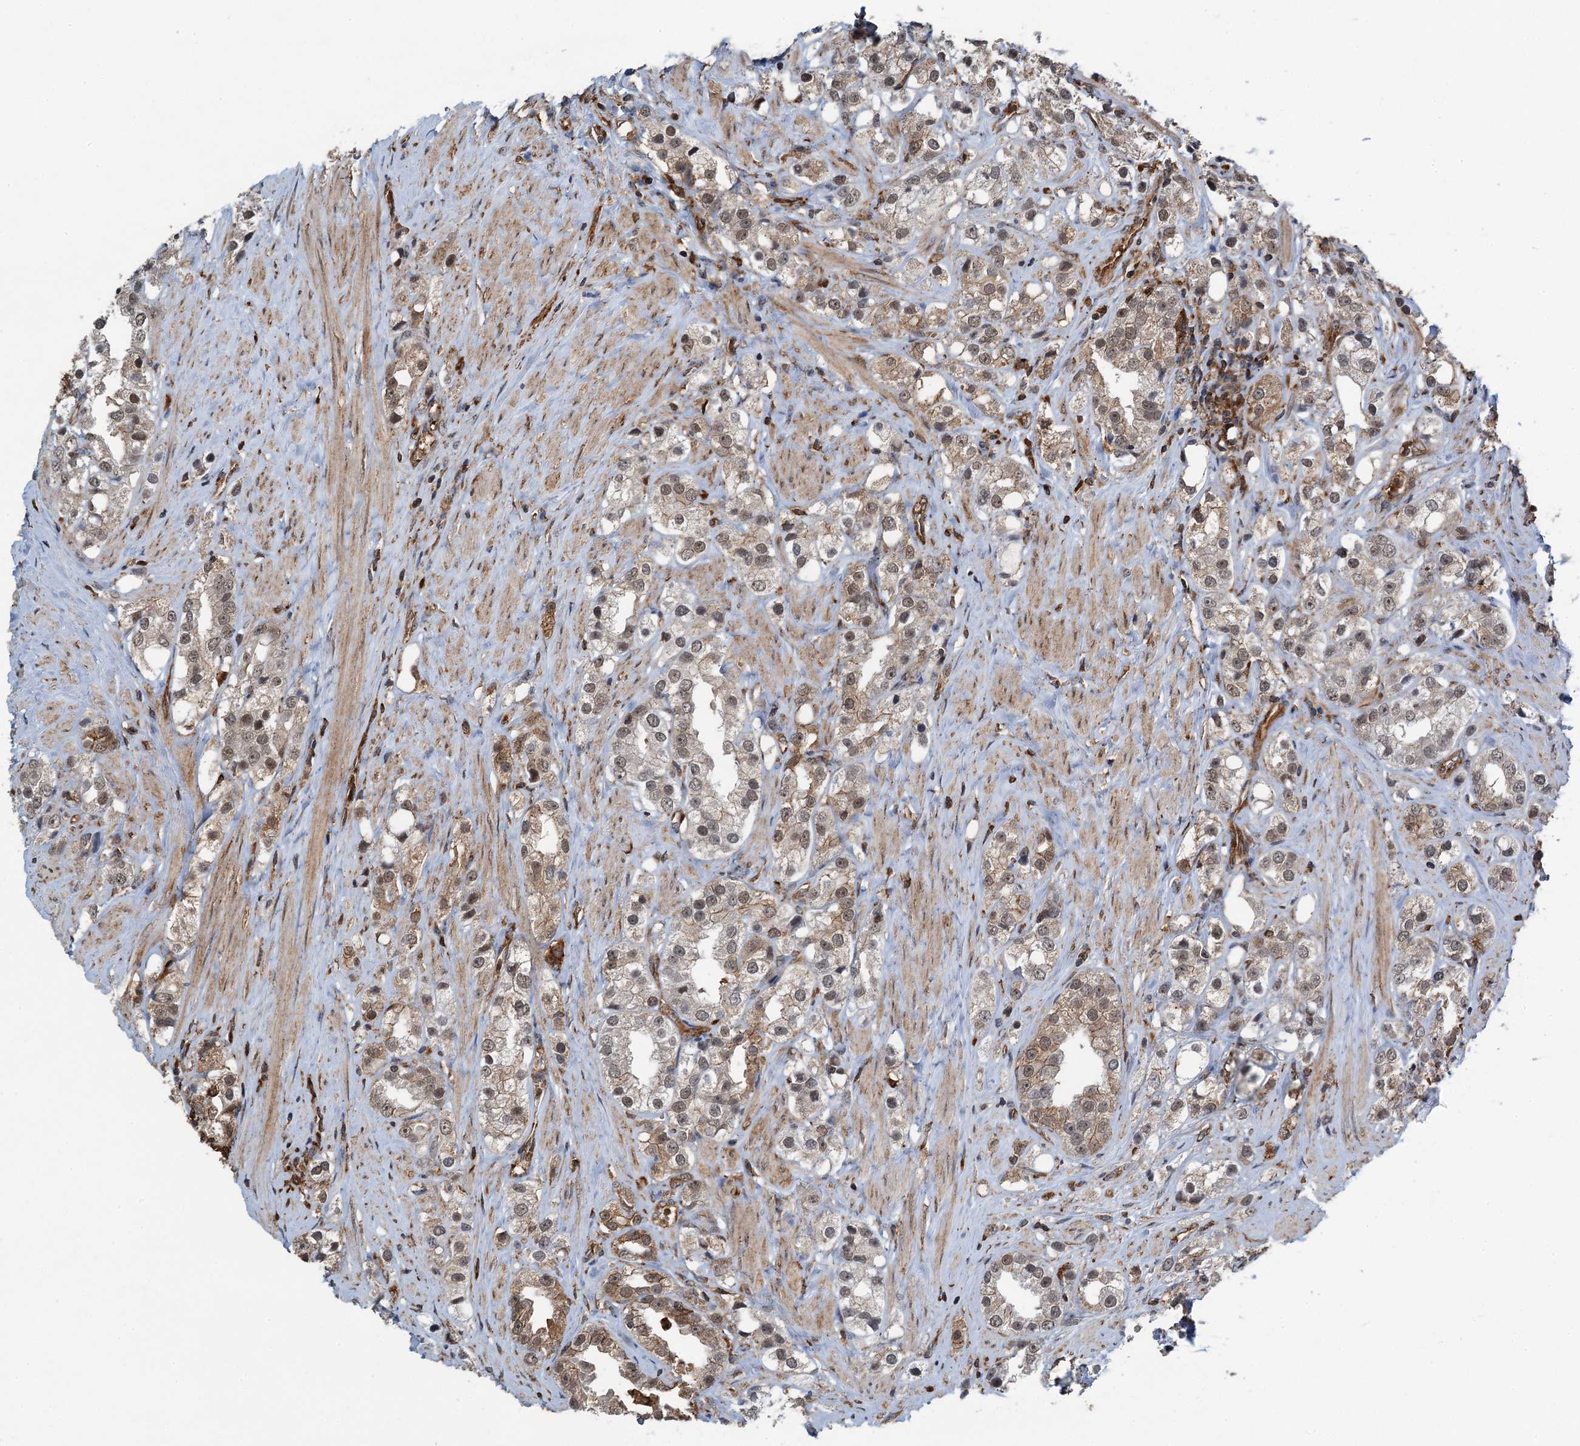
{"staining": {"intensity": "weak", "quantity": ">75%", "location": "cytoplasmic/membranous"}, "tissue": "prostate cancer", "cell_type": "Tumor cells", "image_type": "cancer", "snomed": [{"axis": "morphology", "description": "Adenocarcinoma, NOS"}, {"axis": "topography", "description": "Prostate"}], "caption": "Prostate cancer (adenocarcinoma) stained for a protein (brown) exhibits weak cytoplasmic/membranous positive positivity in approximately >75% of tumor cells.", "gene": "WHAMM", "patient": {"sex": "male", "age": 79}}